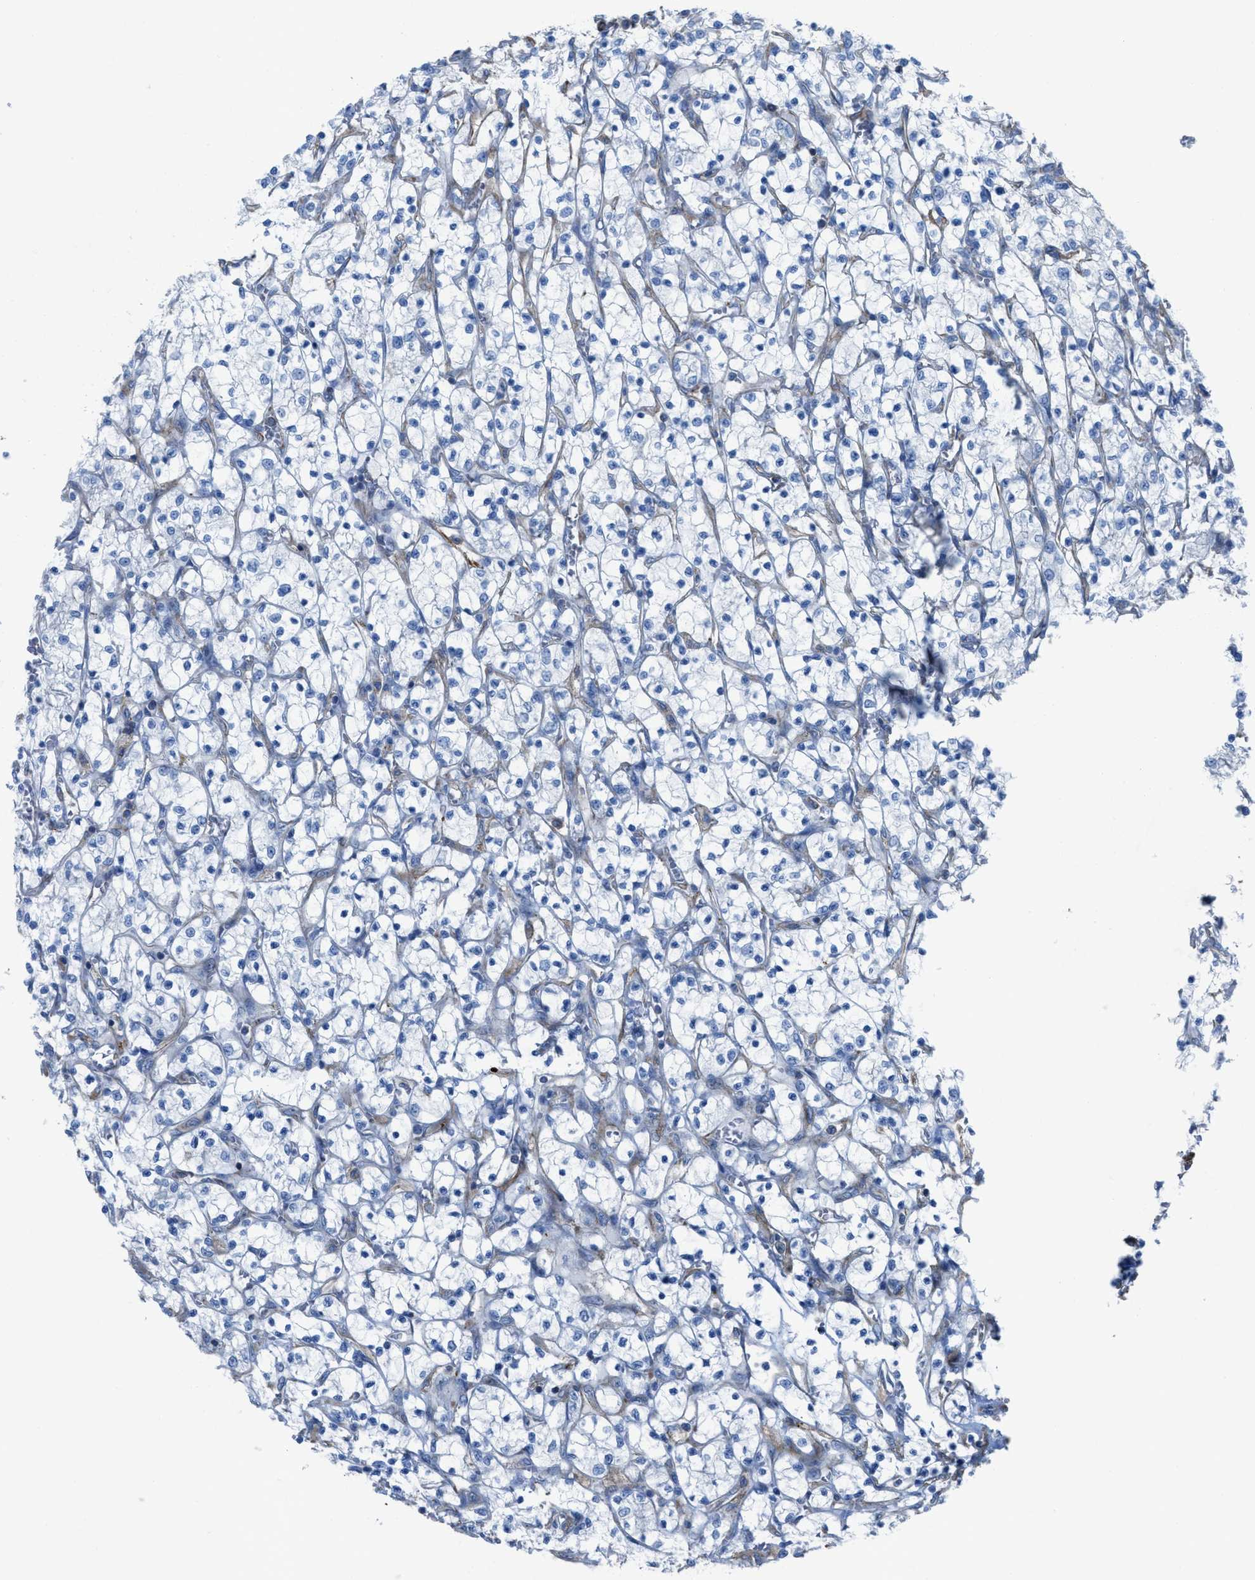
{"staining": {"intensity": "negative", "quantity": "none", "location": "none"}, "tissue": "renal cancer", "cell_type": "Tumor cells", "image_type": "cancer", "snomed": [{"axis": "morphology", "description": "Adenocarcinoma, NOS"}, {"axis": "topography", "description": "Kidney"}], "caption": "Immunohistochemistry of human adenocarcinoma (renal) exhibits no expression in tumor cells. (IHC, brightfield microscopy, high magnification).", "gene": "KCNH7", "patient": {"sex": "female", "age": 69}}